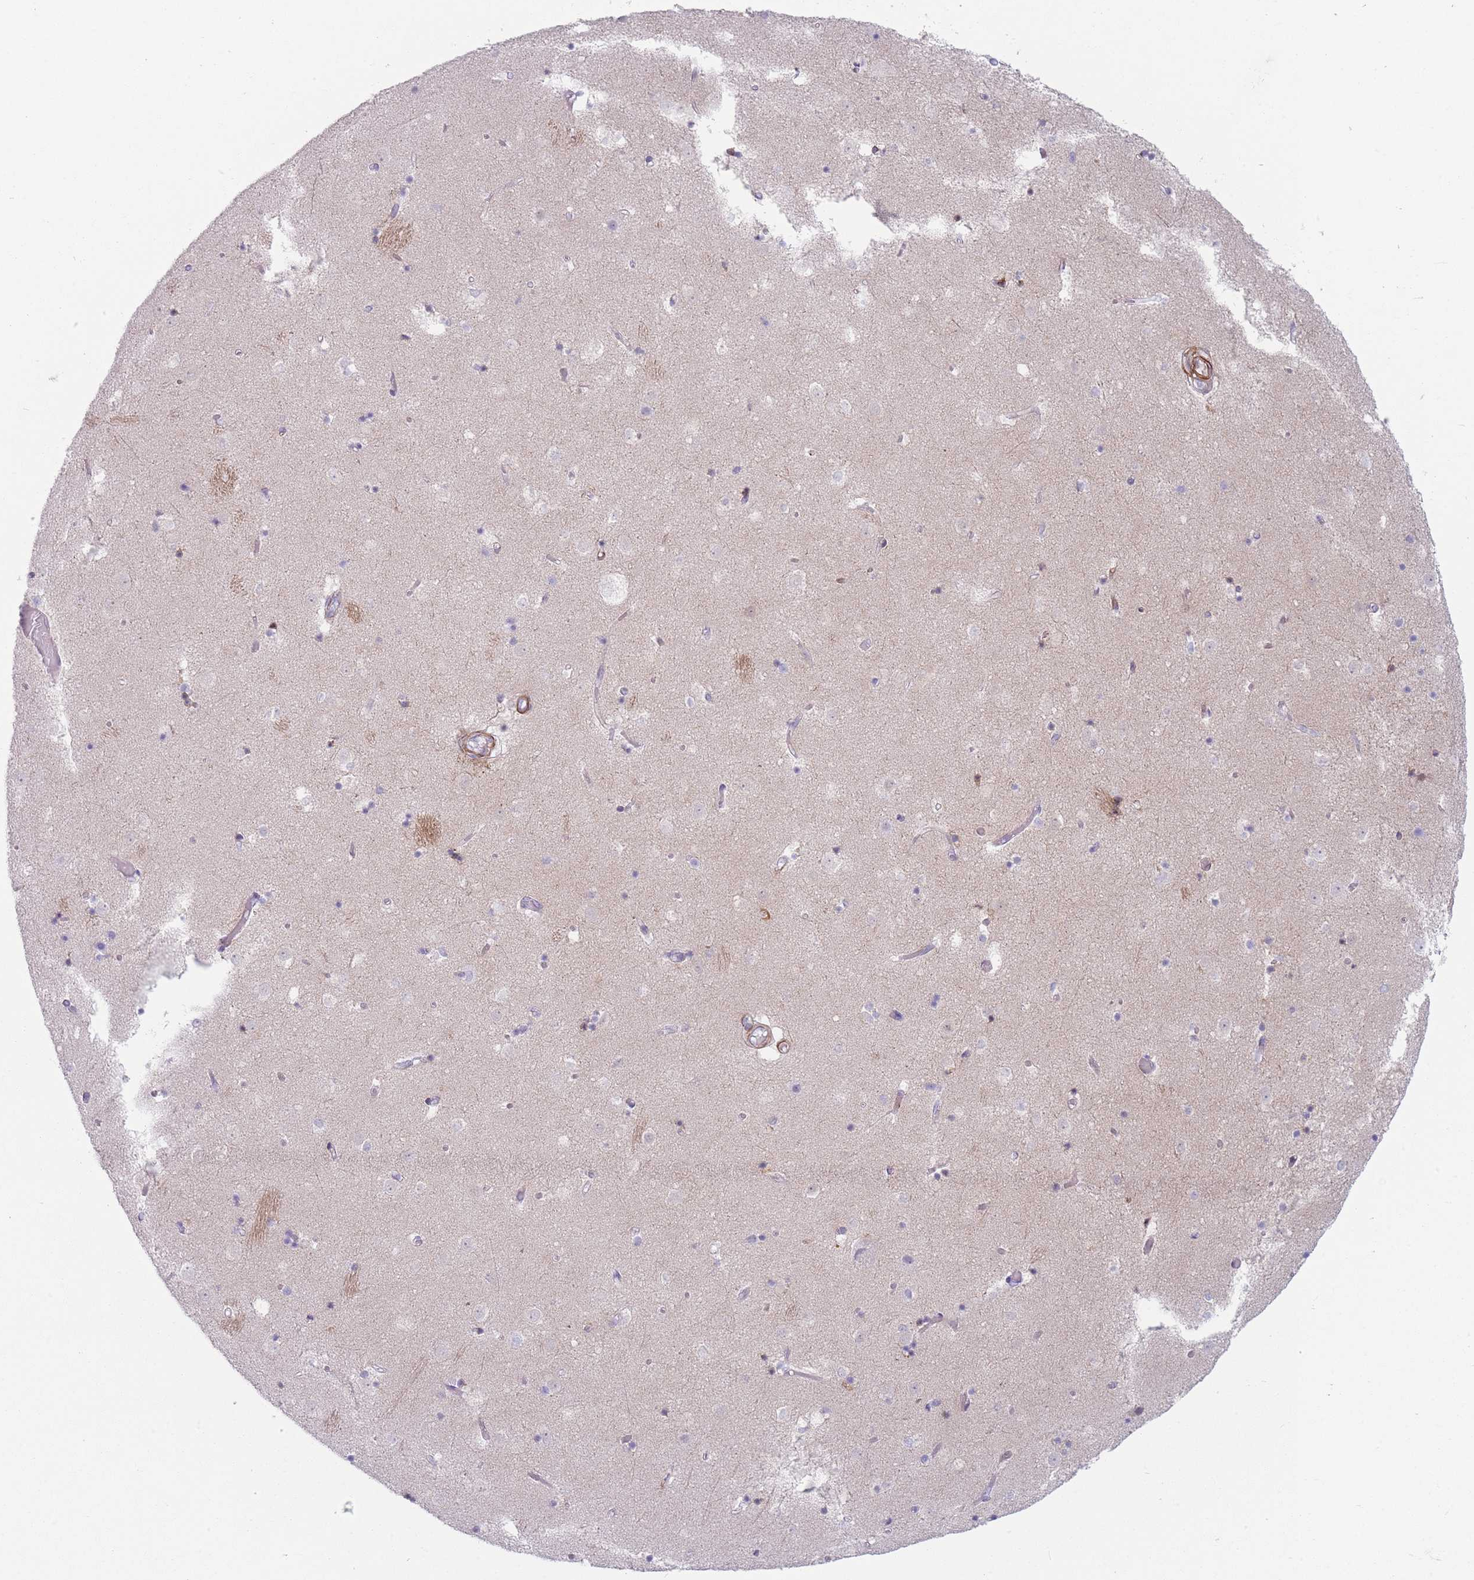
{"staining": {"intensity": "negative", "quantity": "none", "location": "none"}, "tissue": "caudate", "cell_type": "Glial cells", "image_type": "normal", "snomed": [{"axis": "morphology", "description": "Normal tissue, NOS"}, {"axis": "topography", "description": "Lateral ventricle wall"}], "caption": "This is an immunohistochemistry (IHC) histopathology image of benign caudate. There is no staining in glial cells.", "gene": "IFNA10", "patient": {"sex": "female", "age": 52}}